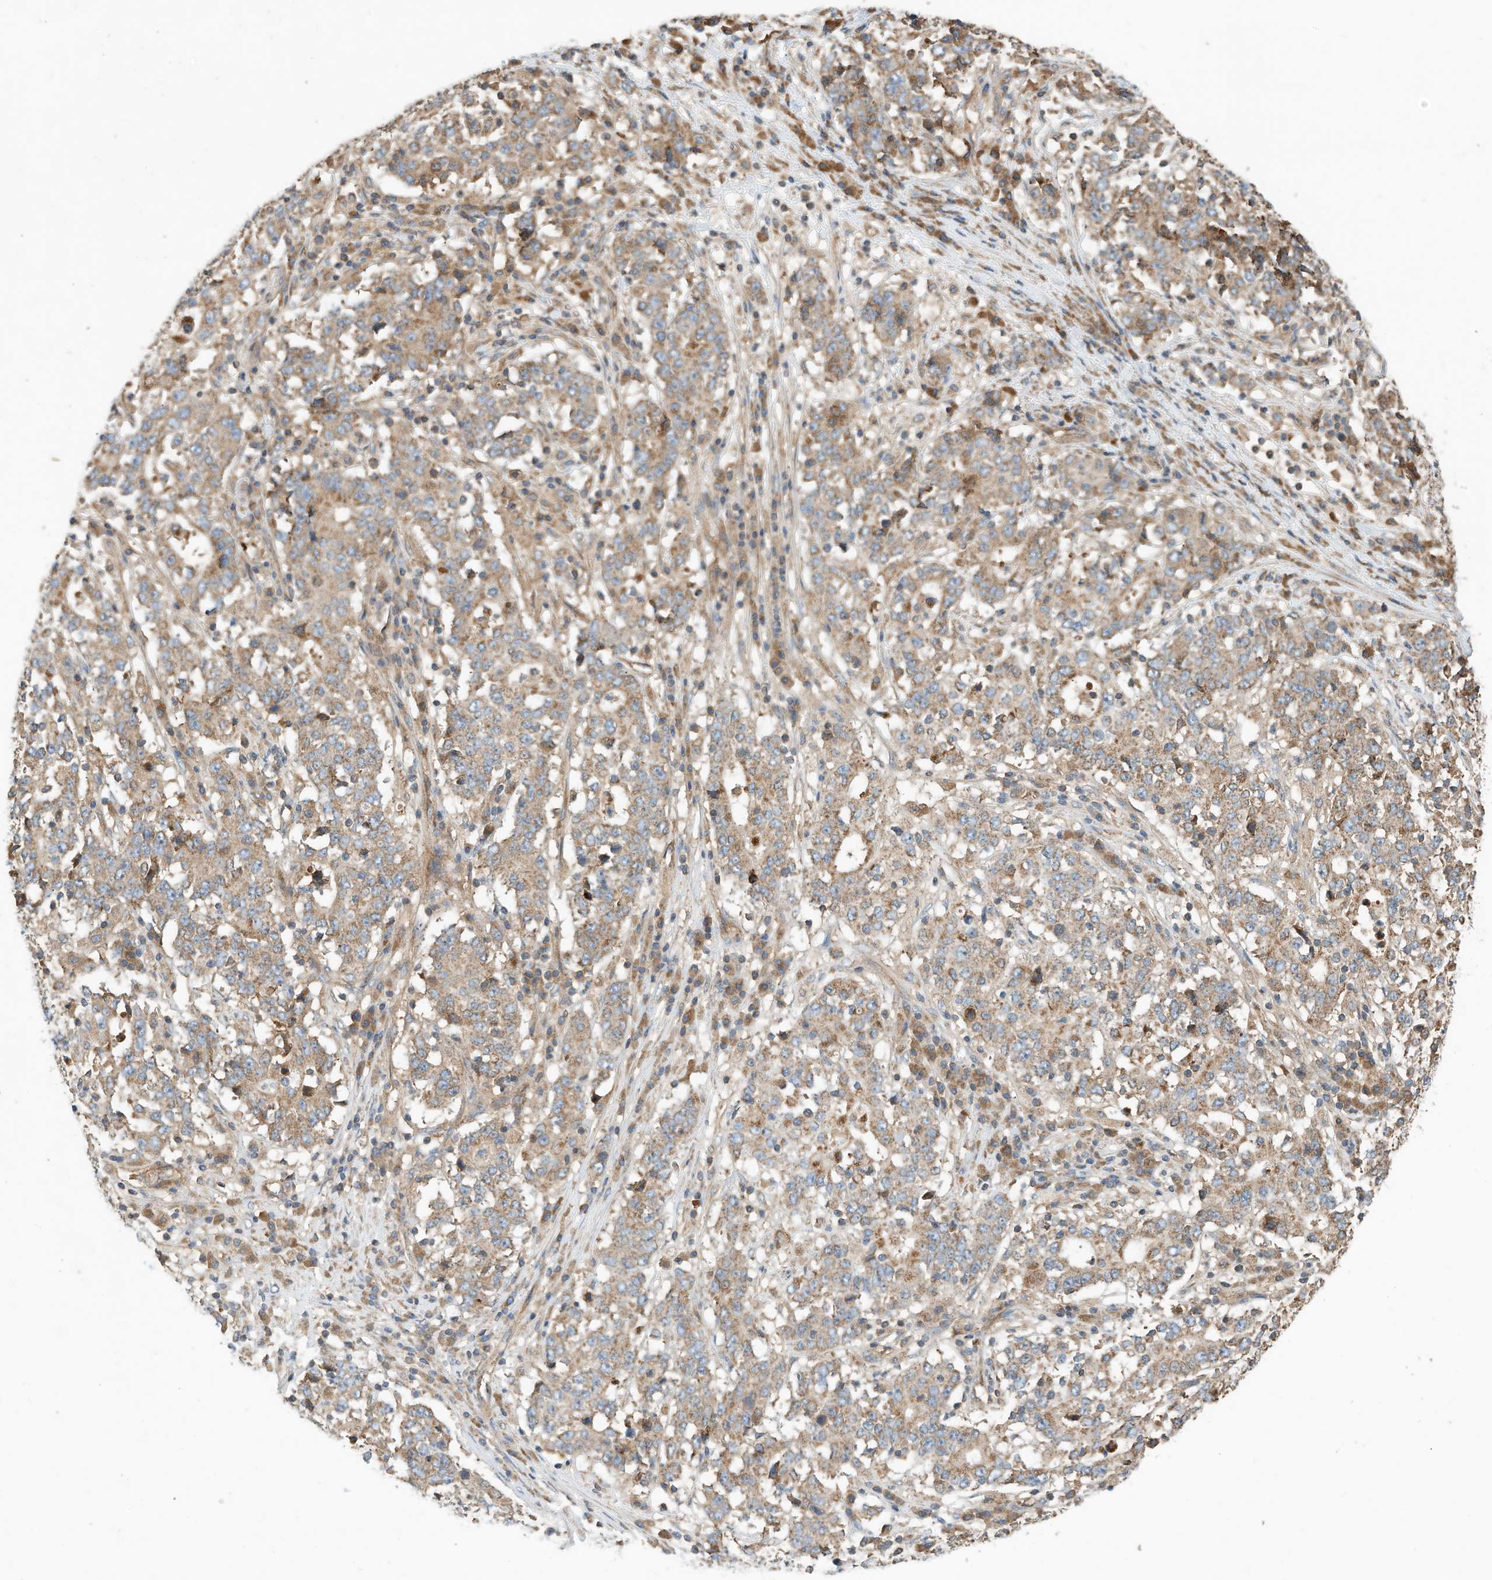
{"staining": {"intensity": "moderate", "quantity": ">75%", "location": "cytoplasmic/membranous"}, "tissue": "stomach cancer", "cell_type": "Tumor cells", "image_type": "cancer", "snomed": [{"axis": "morphology", "description": "Adenocarcinoma, NOS"}, {"axis": "topography", "description": "Stomach"}], "caption": "A histopathology image showing moderate cytoplasmic/membranous expression in approximately >75% of tumor cells in stomach cancer, as visualized by brown immunohistochemical staining.", "gene": "CPAMD8", "patient": {"sex": "male", "age": 59}}